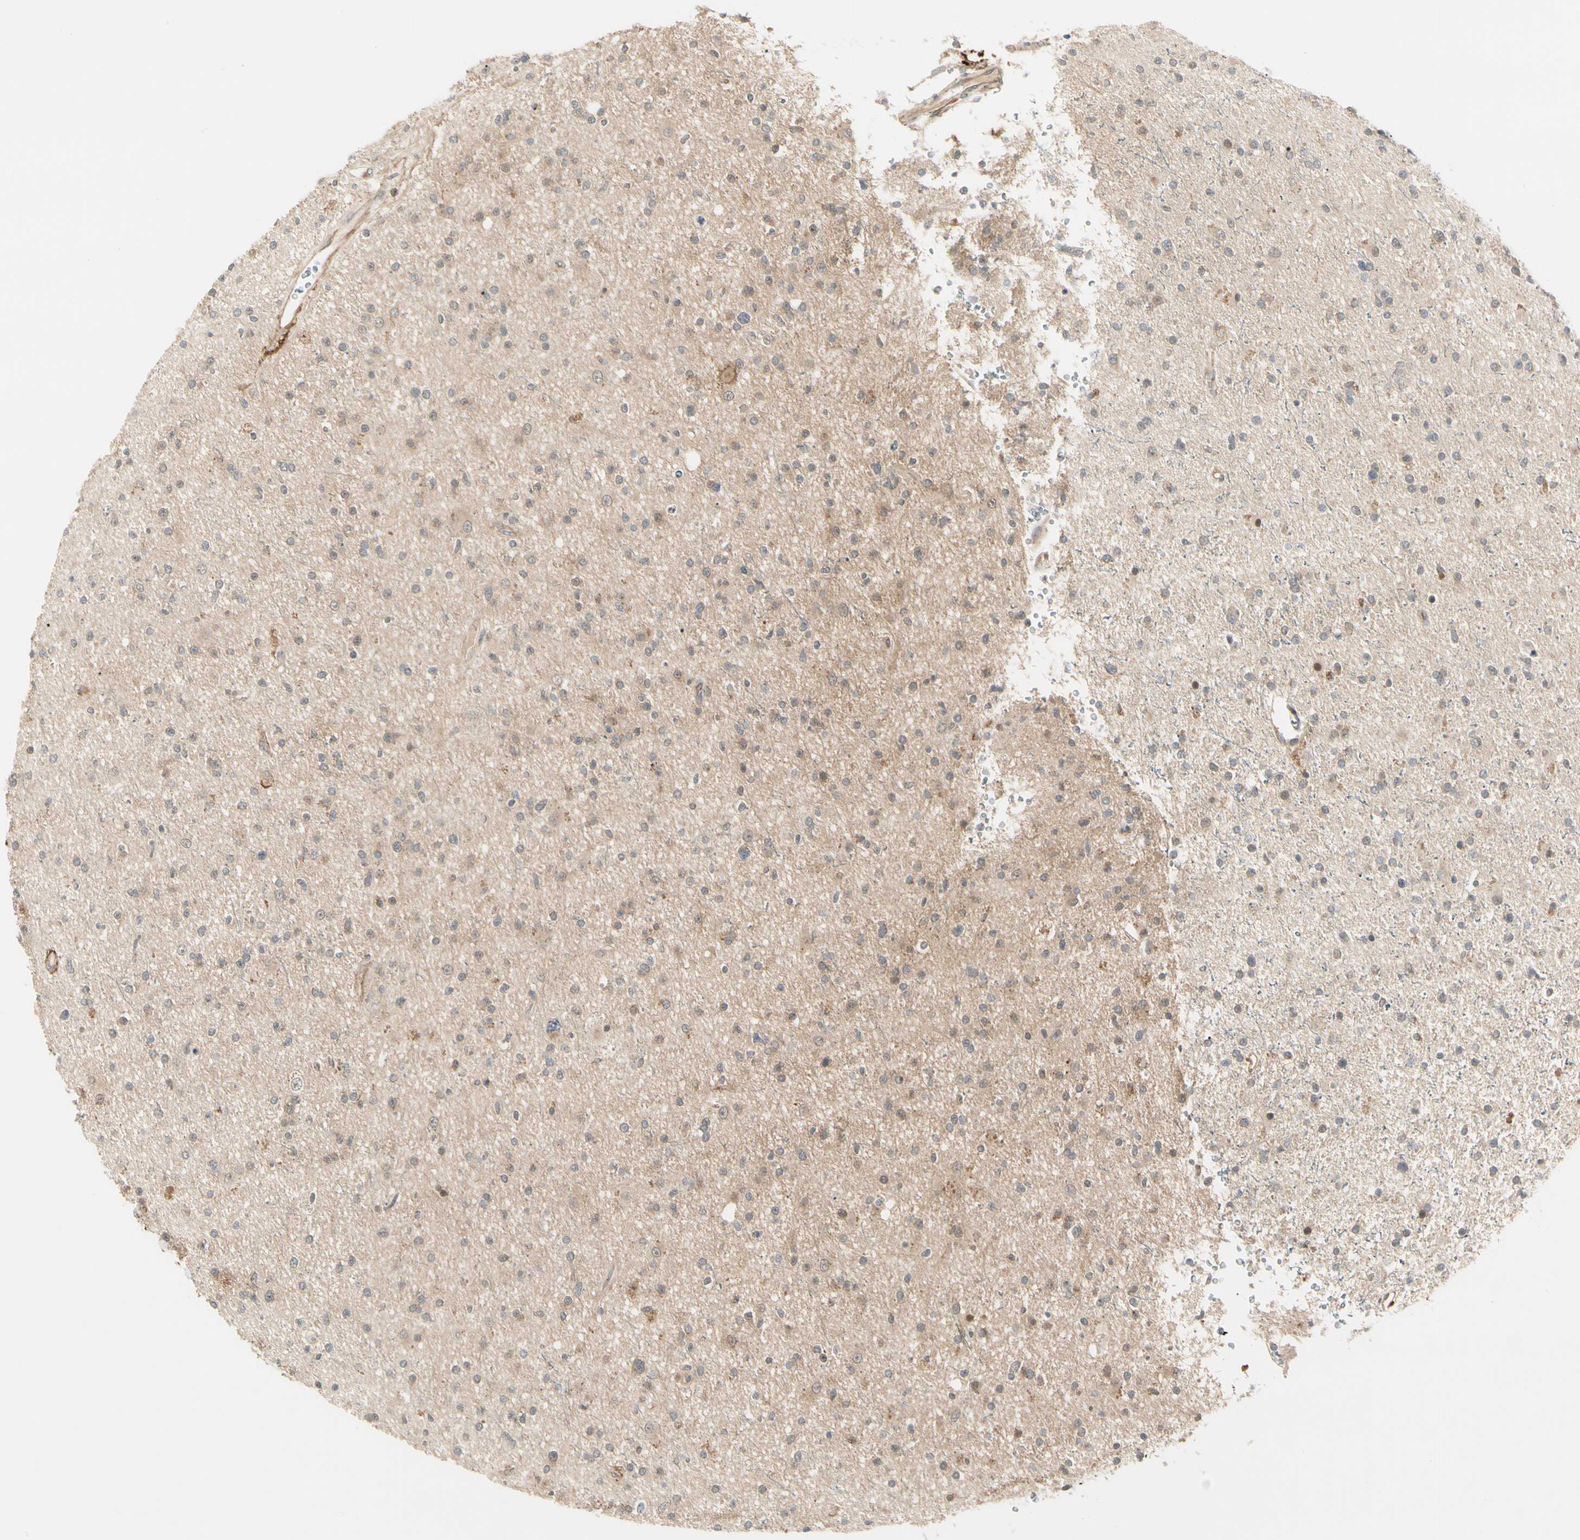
{"staining": {"intensity": "weak", "quantity": ">75%", "location": "cytoplasmic/membranous"}, "tissue": "glioma", "cell_type": "Tumor cells", "image_type": "cancer", "snomed": [{"axis": "morphology", "description": "Glioma, malignant, High grade"}, {"axis": "topography", "description": "Brain"}], "caption": "Weak cytoplasmic/membranous protein staining is appreciated in approximately >75% of tumor cells in glioma.", "gene": "F2R", "patient": {"sex": "male", "age": 33}}